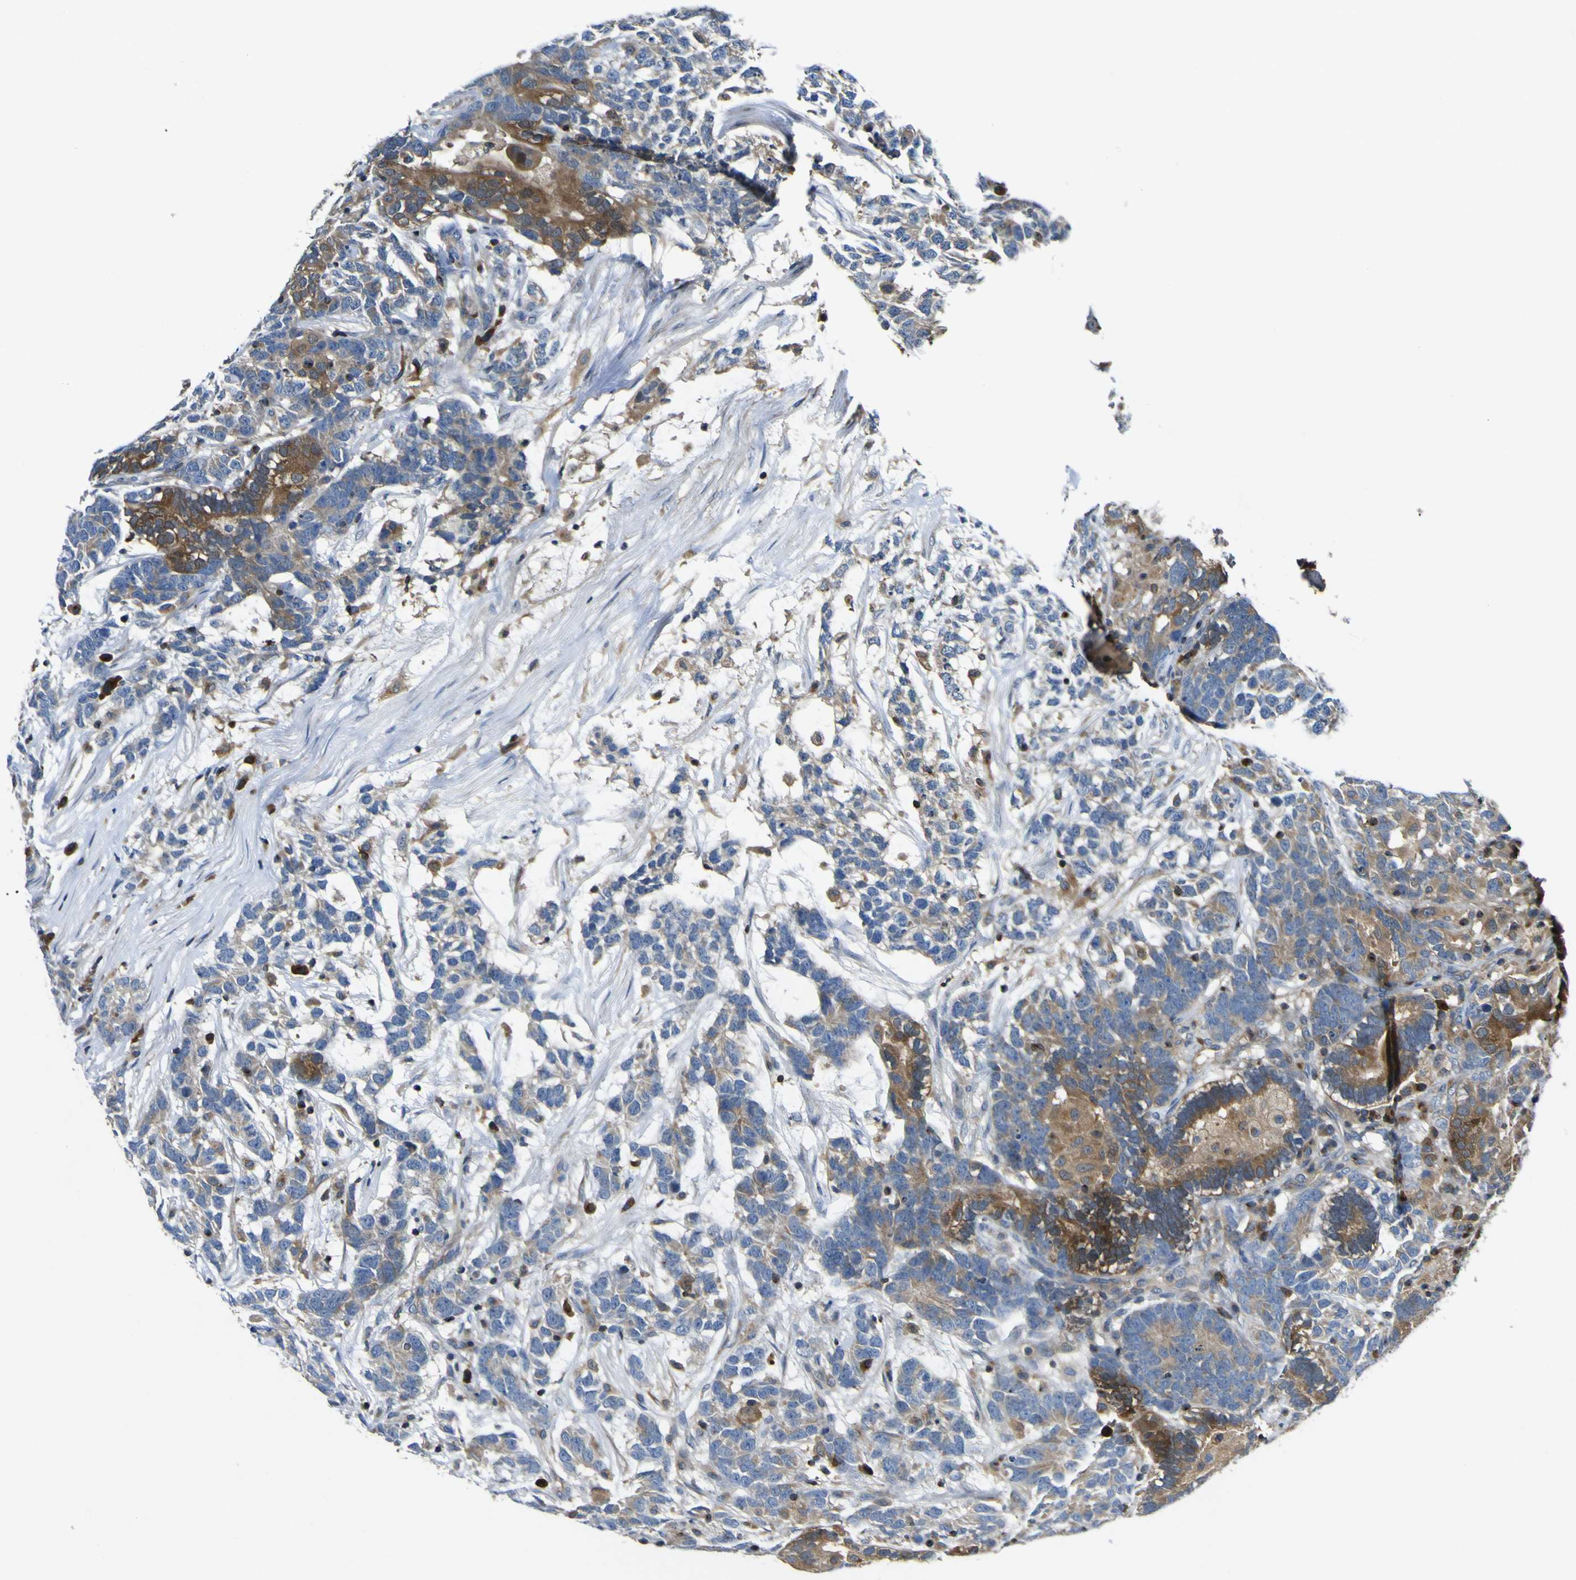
{"staining": {"intensity": "strong", "quantity": "25%-75%", "location": "cytoplasmic/membranous"}, "tissue": "testis cancer", "cell_type": "Tumor cells", "image_type": "cancer", "snomed": [{"axis": "morphology", "description": "Carcinoma, Embryonal, NOS"}, {"axis": "topography", "description": "Testis"}], "caption": "Immunohistochemical staining of human testis cancer exhibits high levels of strong cytoplasmic/membranous positivity in approximately 25%-75% of tumor cells.", "gene": "EML2", "patient": {"sex": "male", "age": 26}}